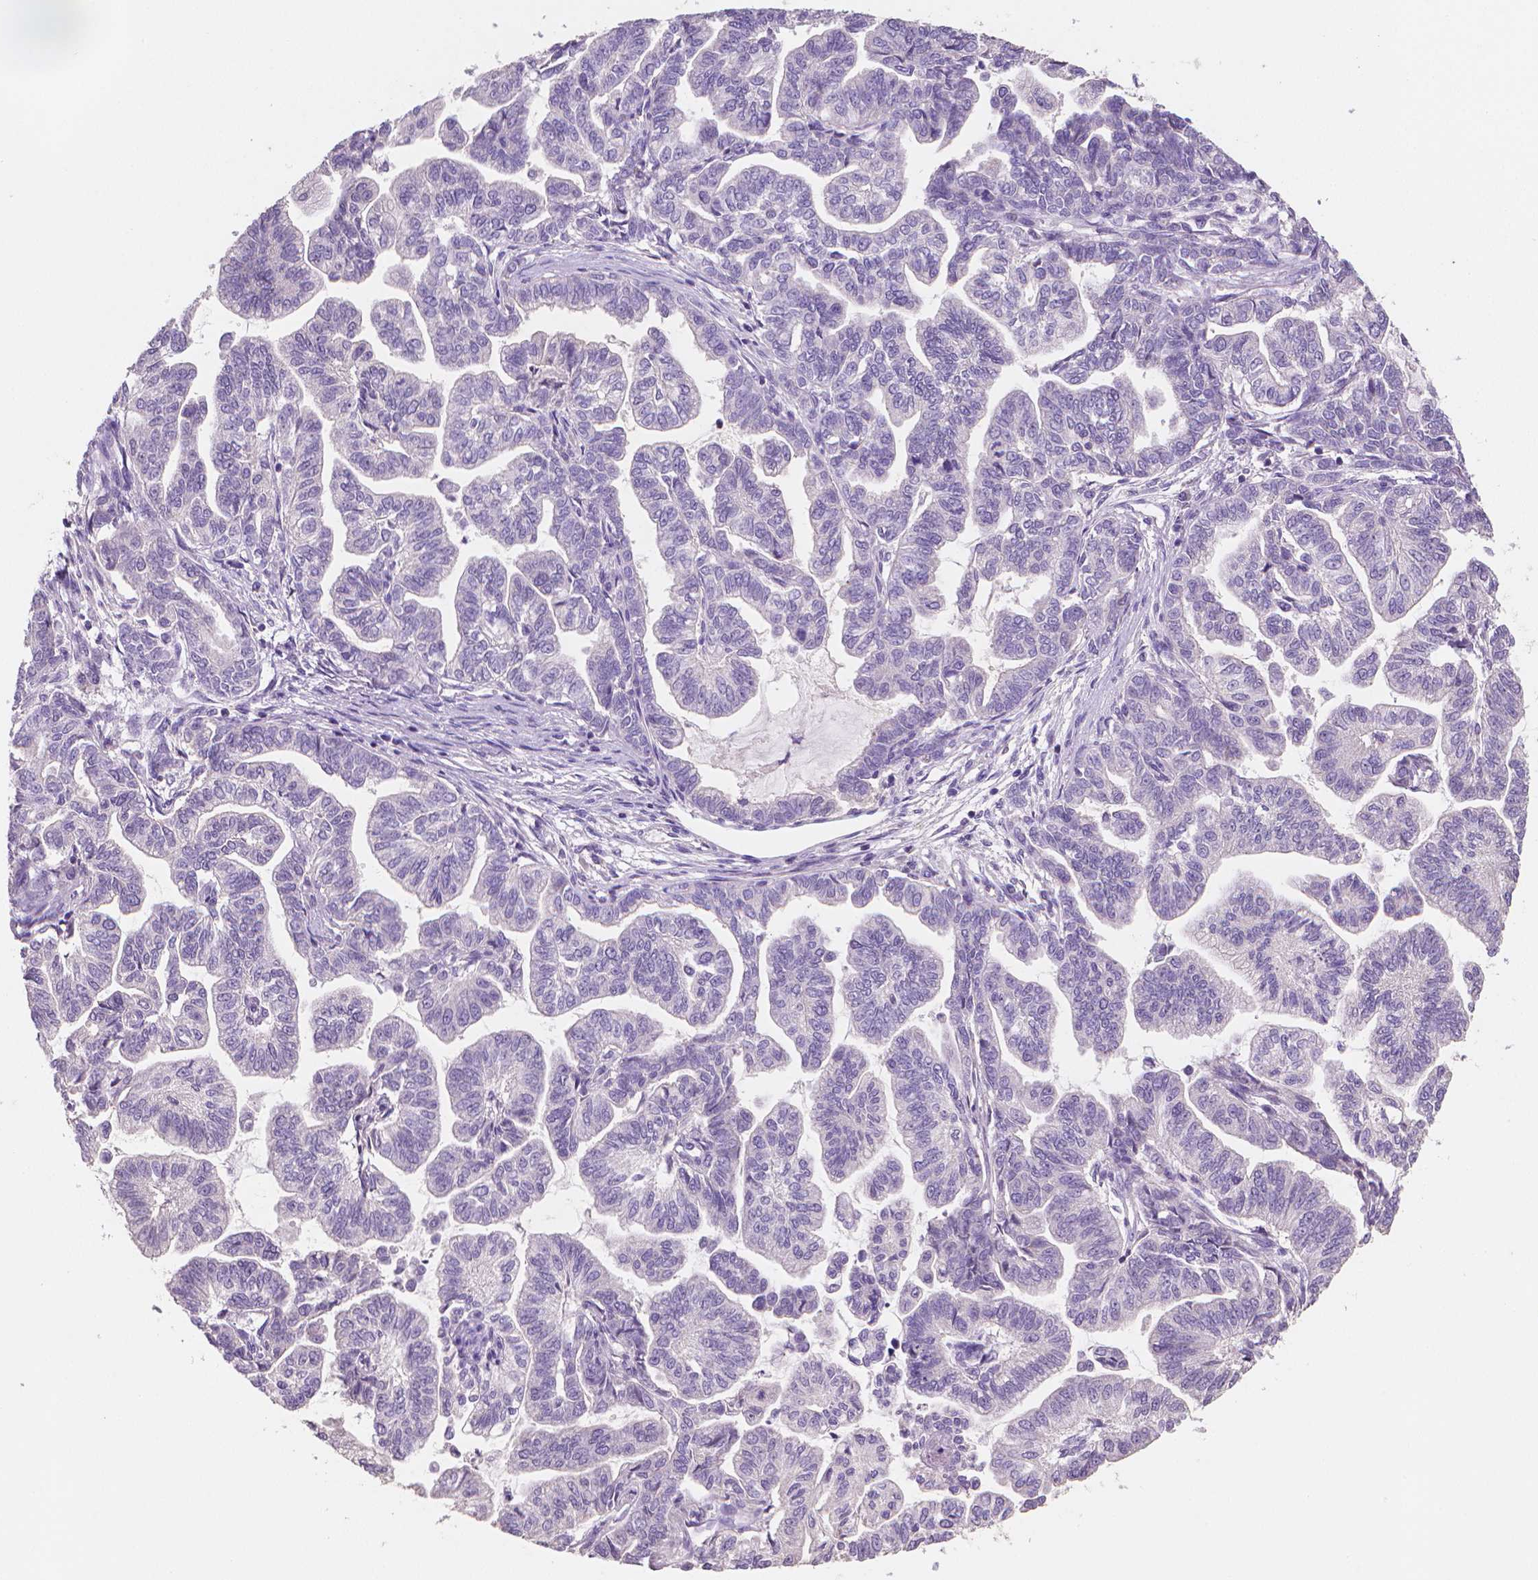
{"staining": {"intensity": "negative", "quantity": "none", "location": "none"}, "tissue": "stomach cancer", "cell_type": "Tumor cells", "image_type": "cancer", "snomed": [{"axis": "morphology", "description": "Adenocarcinoma, NOS"}, {"axis": "topography", "description": "Stomach"}], "caption": "Stomach cancer (adenocarcinoma) was stained to show a protein in brown. There is no significant positivity in tumor cells.", "gene": "CATIP", "patient": {"sex": "male", "age": 83}}